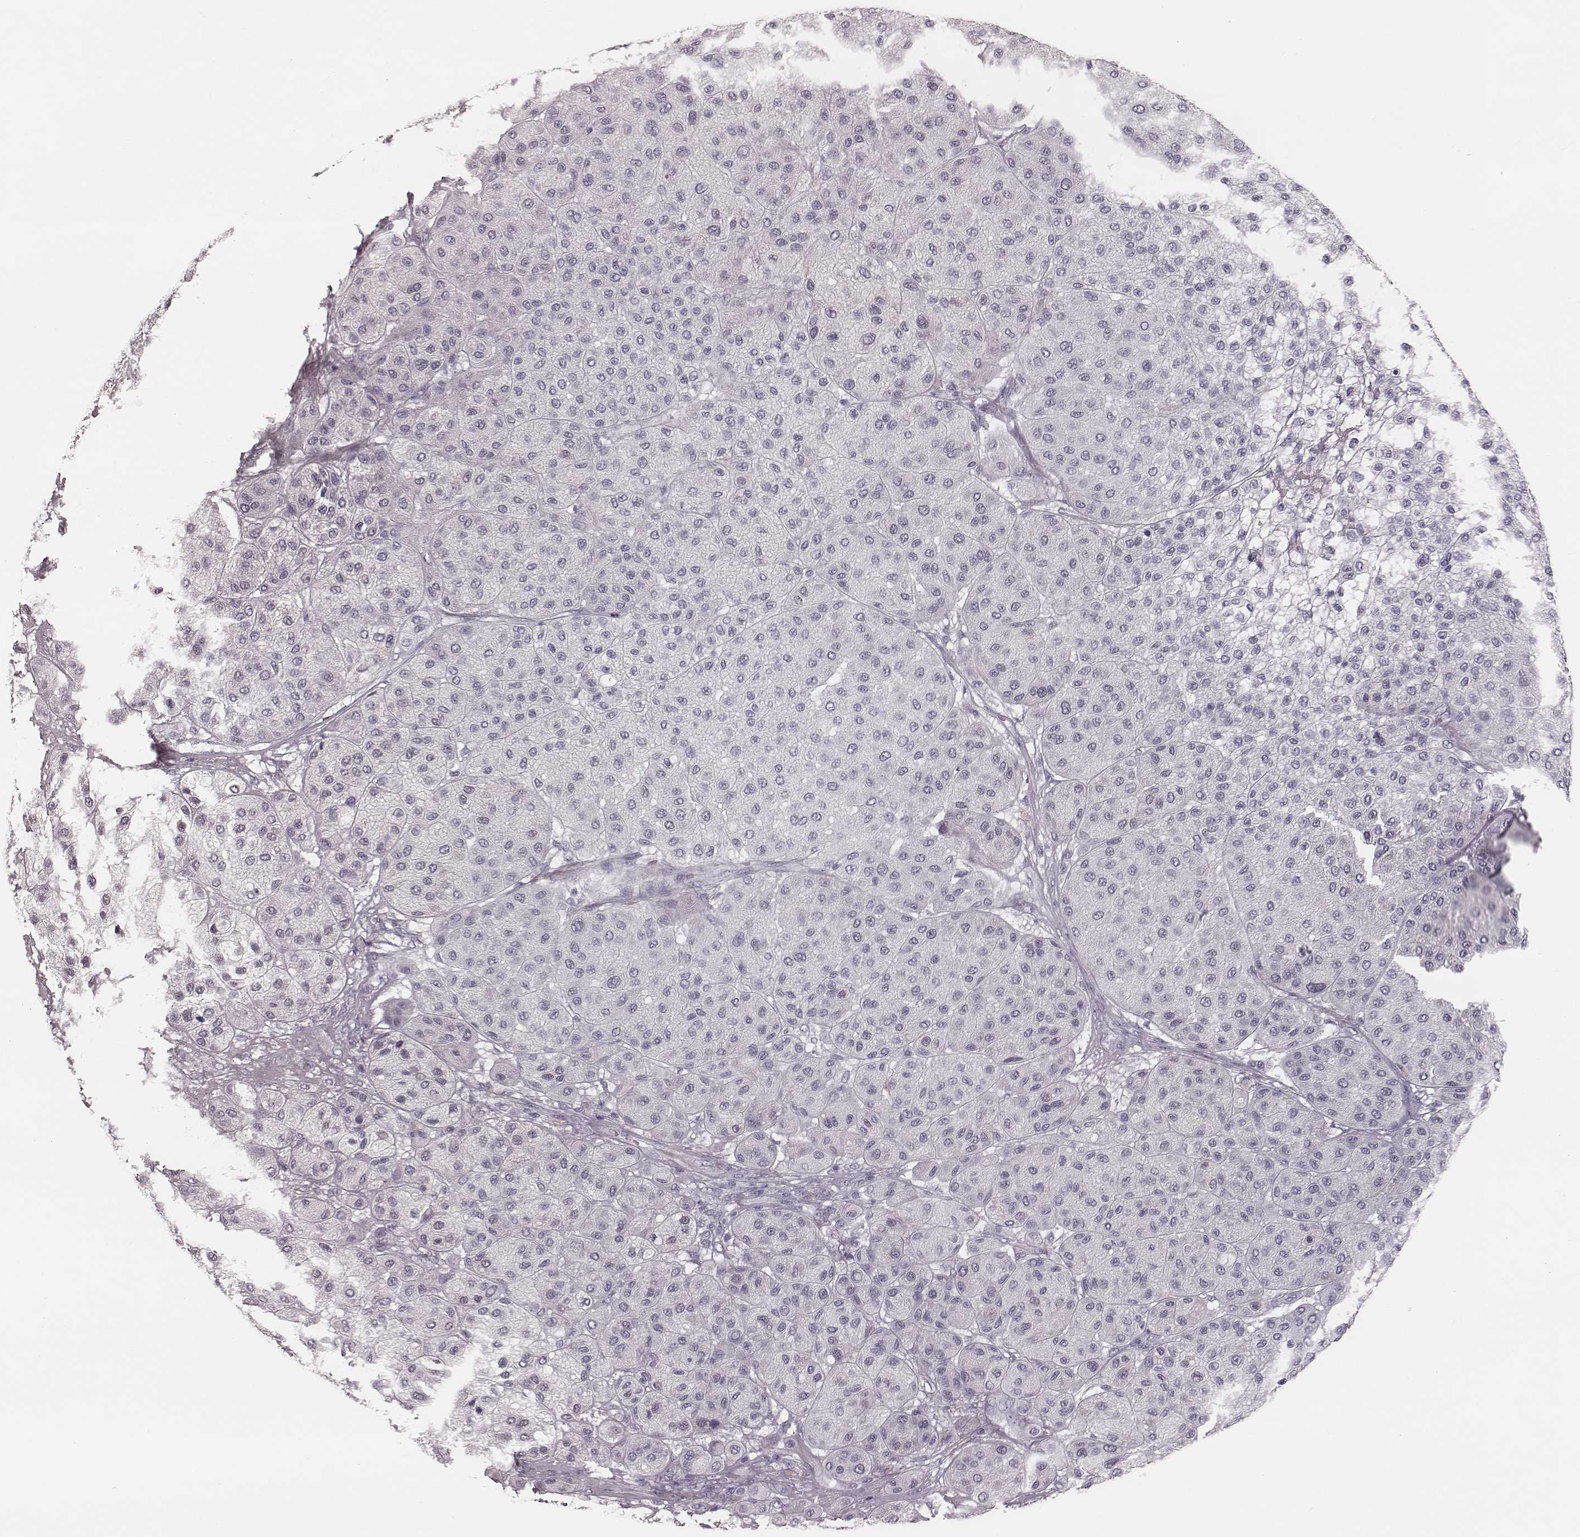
{"staining": {"intensity": "negative", "quantity": "none", "location": "none"}, "tissue": "melanoma", "cell_type": "Tumor cells", "image_type": "cancer", "snomed": [{"axis": "morphology", "description": "Malignant melanoma, Metastatic site"}, {"axis": "topography", "description": "Smooth muscle"}], "caption": "A high-resolution histopathology image shows immunohistochemistry staining of malignant melanoma (metastatic site), which shows no significant positivity in tumor cells.", "gene": "SPA17", "patient": {"sex": "male", "age": 41}}